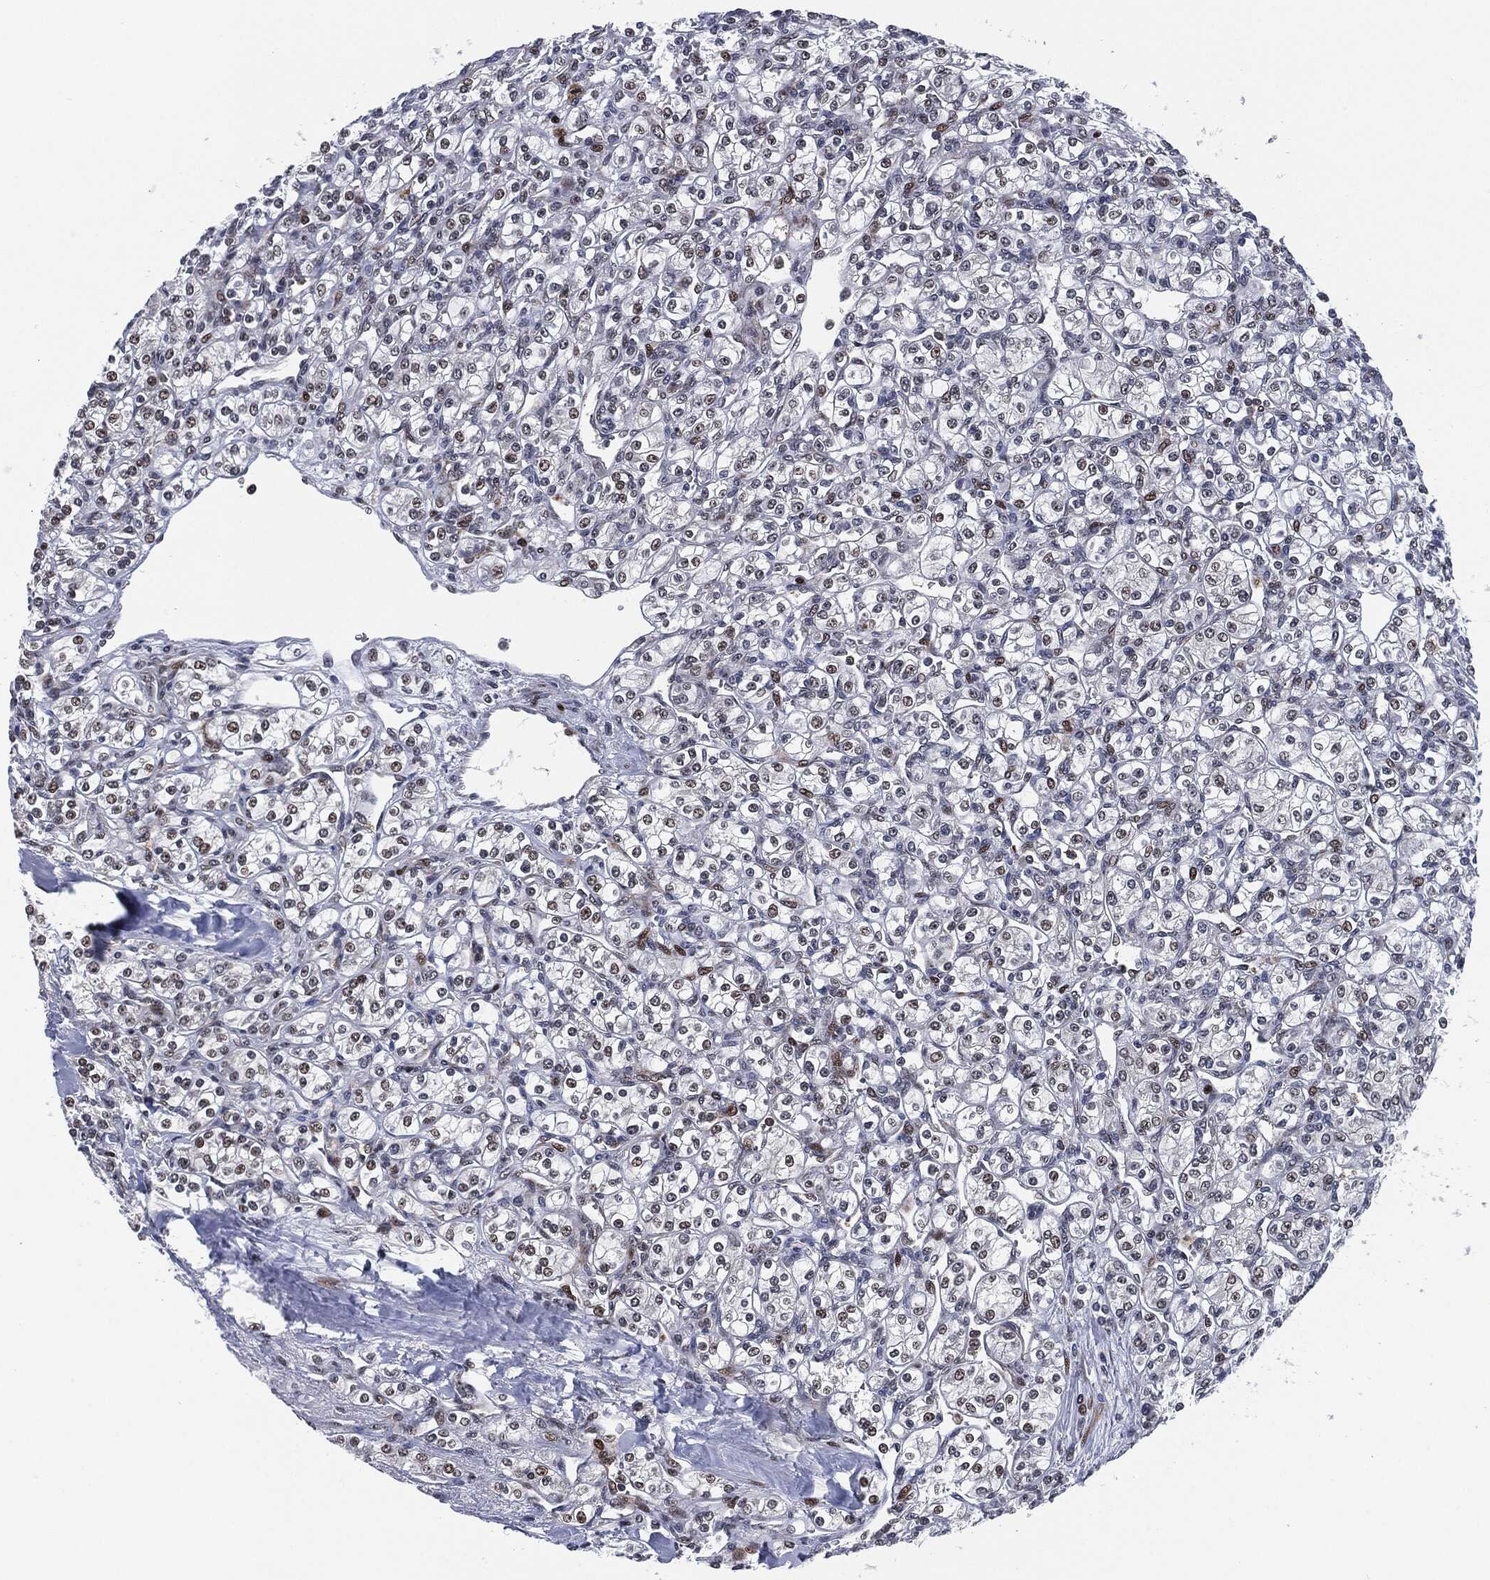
{"staining": {"intensity": "moderate", "quantity": "<25%", "location": "nuclear"}, "tissue": "renal cancer", "cell_type": "Tumor cells", "image_type": "cancer", "snomed": [{"axis": "morphology", "description": "Adenocarcinoma, NOS"}, {"axis": "topography", "description": "Kidney"}], "caption": "Tumor cells reveal low levels of moderate nuclear staining in about <25% of cells in renal cancer (adenocarcinoma).", "gene": "AKT2", "patient": {"sex": "male", "age": 77}}